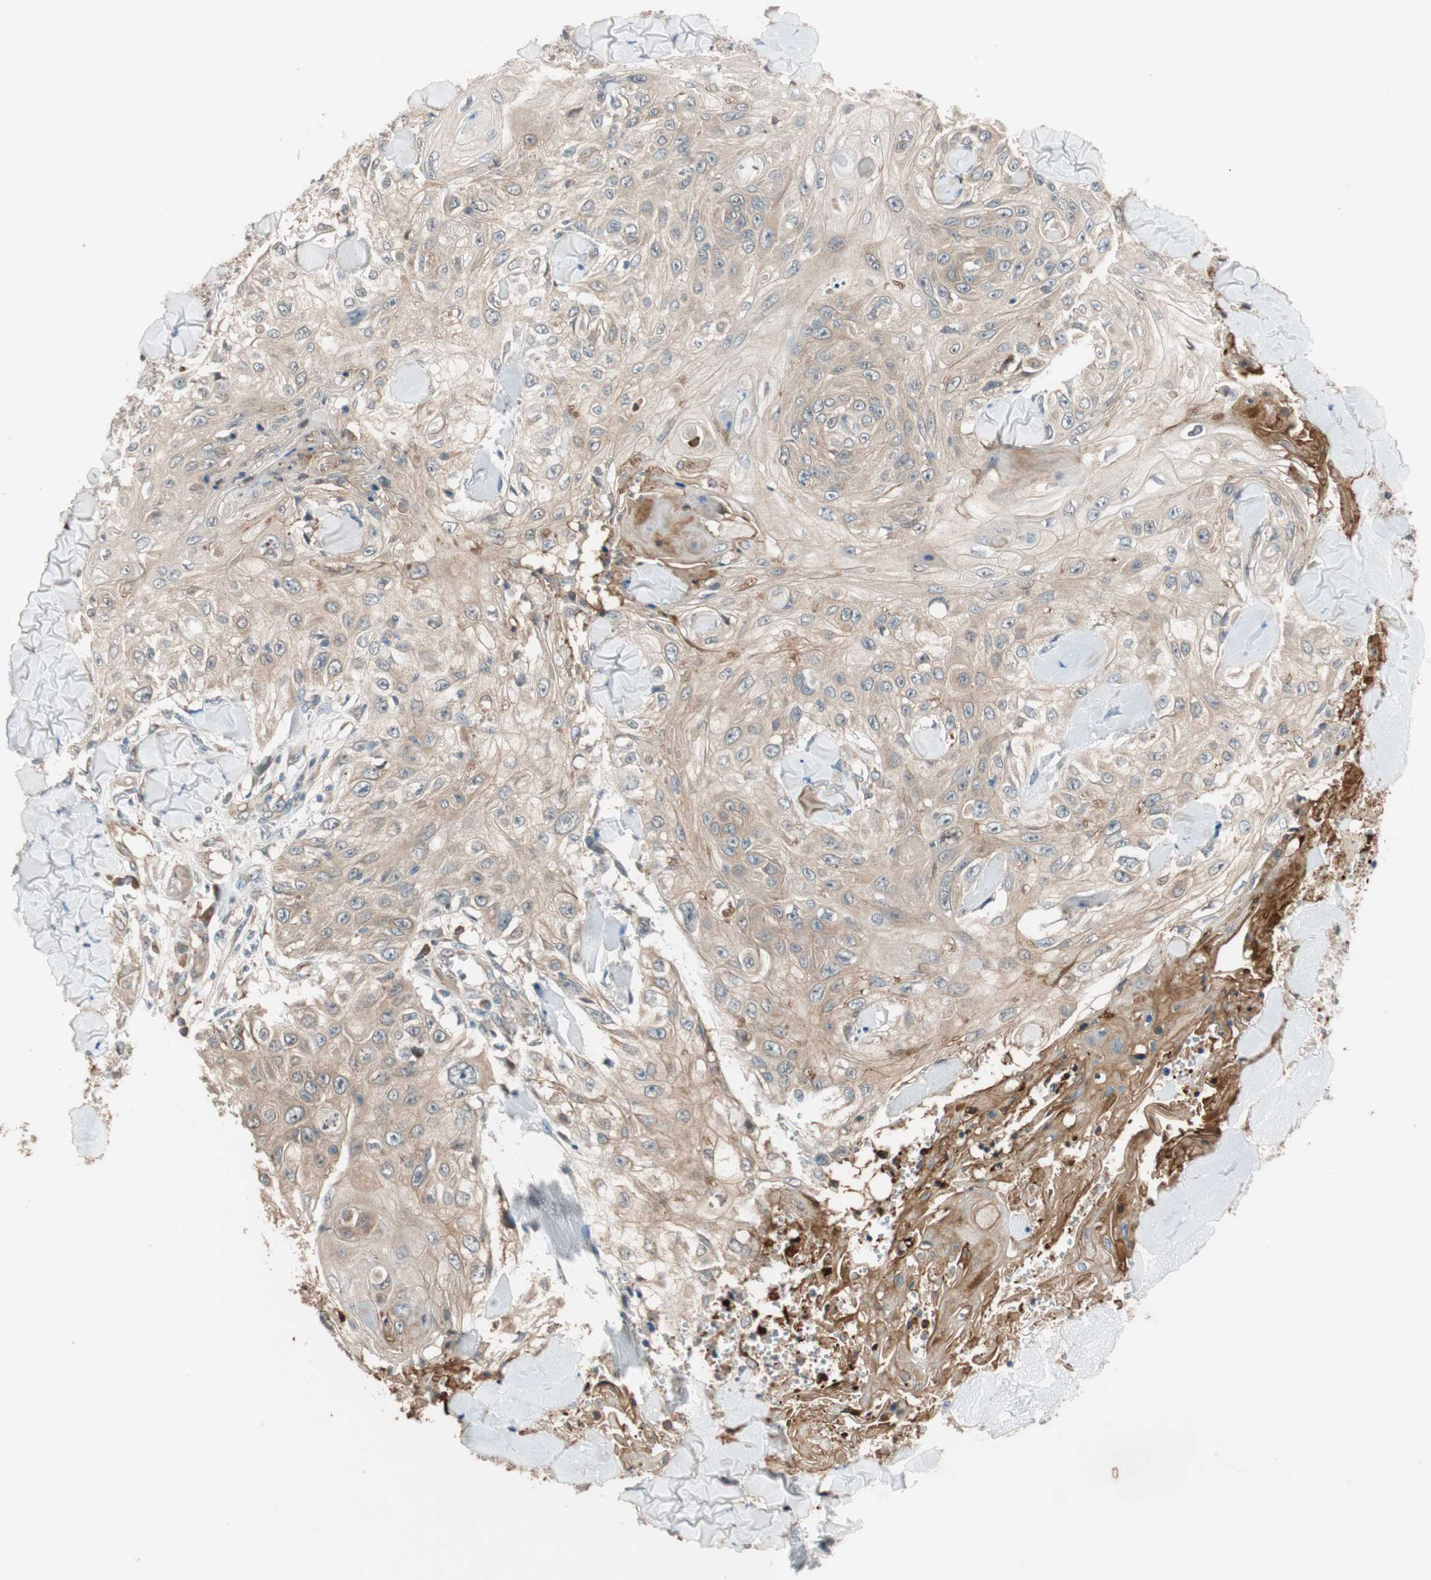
{"staining": {"intensity": "weak", "quantity": ">75%", "location": "cytoplasmic/membranous"}, "tissue": "skin cancer", "cell_type": "Tumor cells", "image_type": "cancer", "snomed": [{"axis": "morphology", "description": "Squamous cell carcinoma, NOS"}, {"axis": "topography", "description": "Skin"}], "caption": "Squamous cell carcinoma (skin) tissue demonstrates weak cytoplasmic/membranous expression in approximately >75% of tumor cells", "gene": "PIK3R3", "patient": {"sex": "male", "age": 86}}